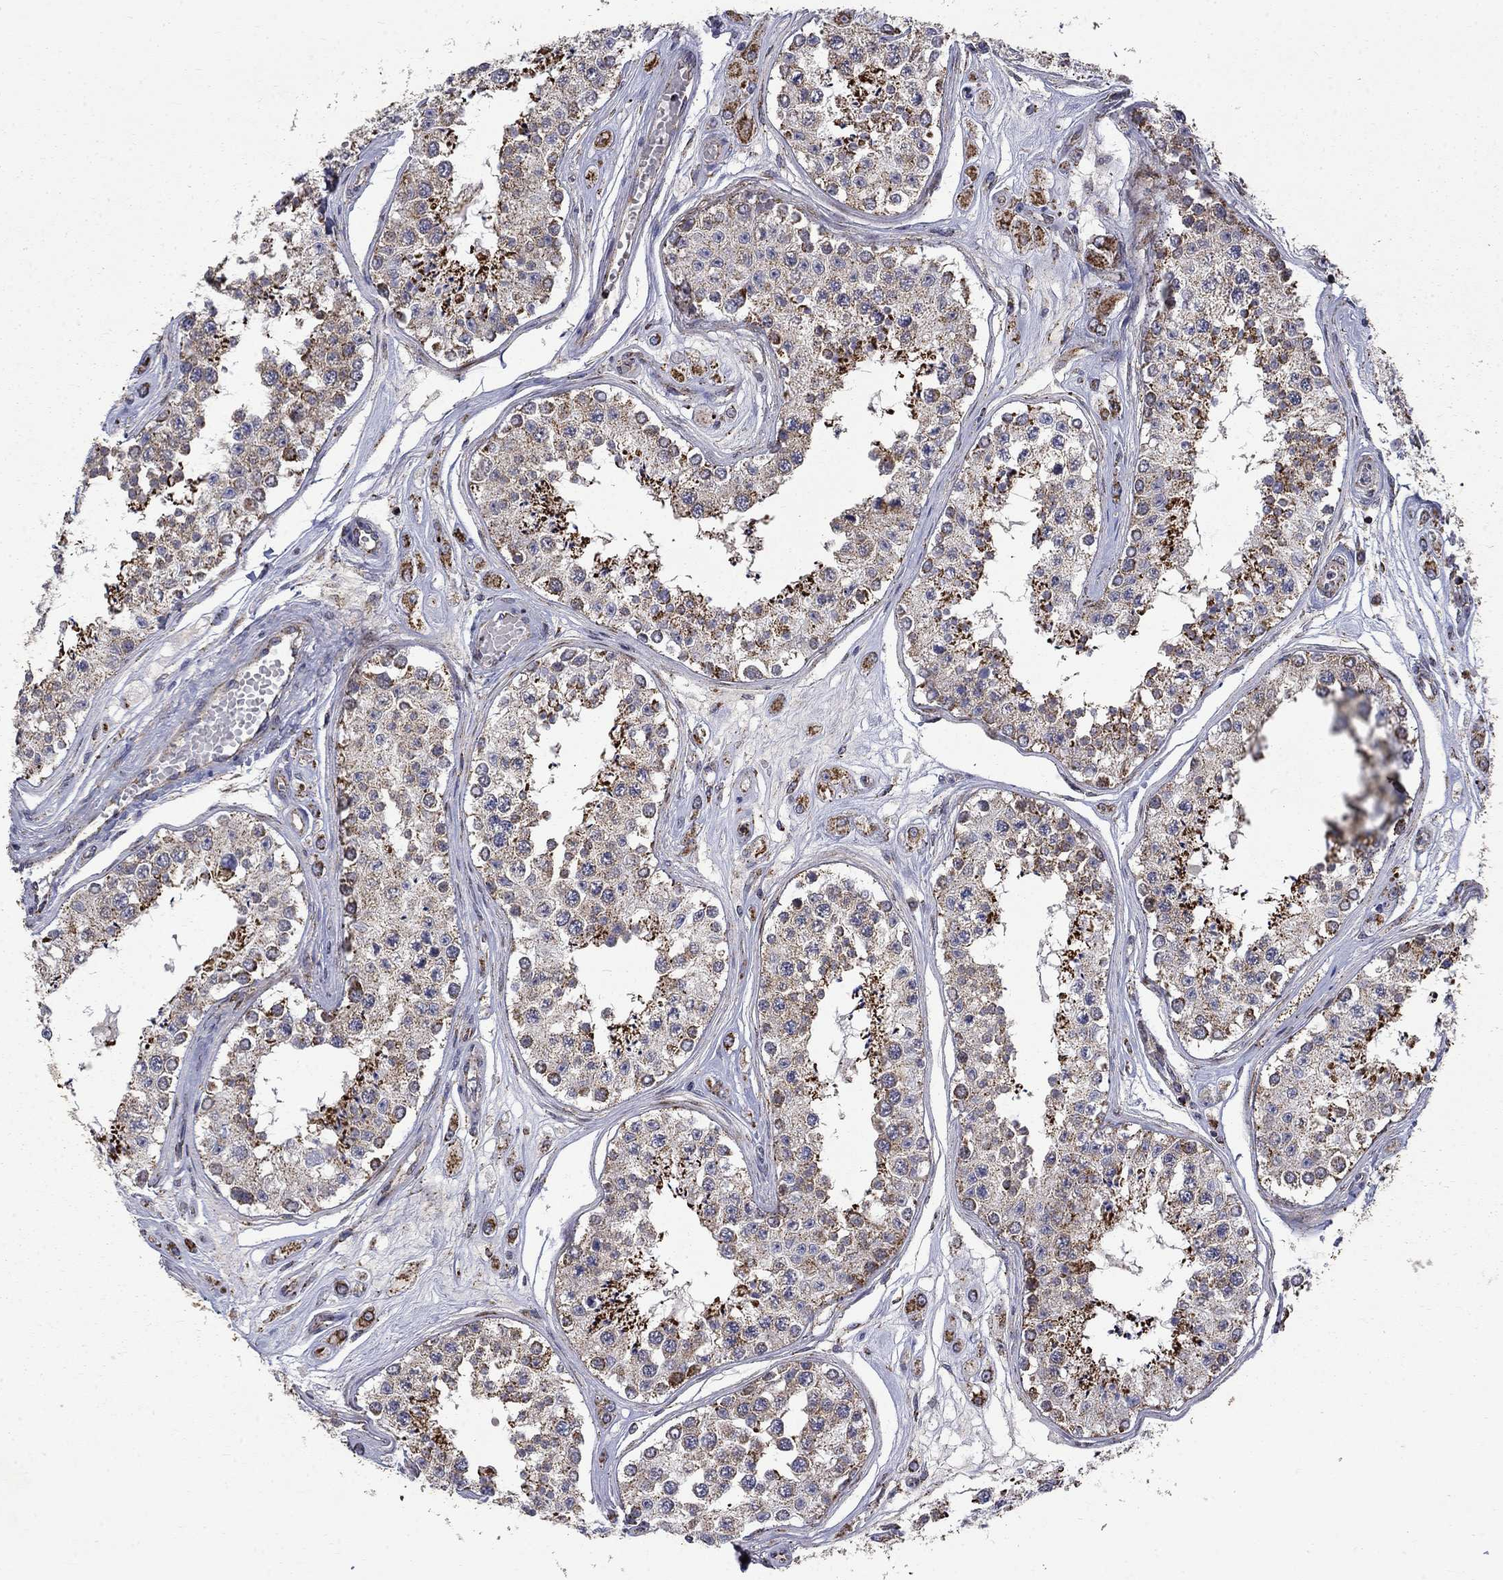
{"staining": {"intensity": "strong", "quantity": "25%-75%", "location": "cytoplasmic/membranous"}, "tissue": "testis", "cell_type": "Cells in seminiferous ducts", "image_type": "normal", "snomed": [{"axis": "morphology", "description": "Normal tissue, NOS"}, {"axis": "topography", "description": "Testis"}], "caption": "Testis stained for a protein shows strong cytoplasmic/membranous positivity in cells in seminiferous ducts. The staining was performed using DAB, with brown indicating positive protein expression. Nuclei are stained blue with hematoxylin.", "gene": "PCBP3", "patient": {"sex": "male", "age": 25}}